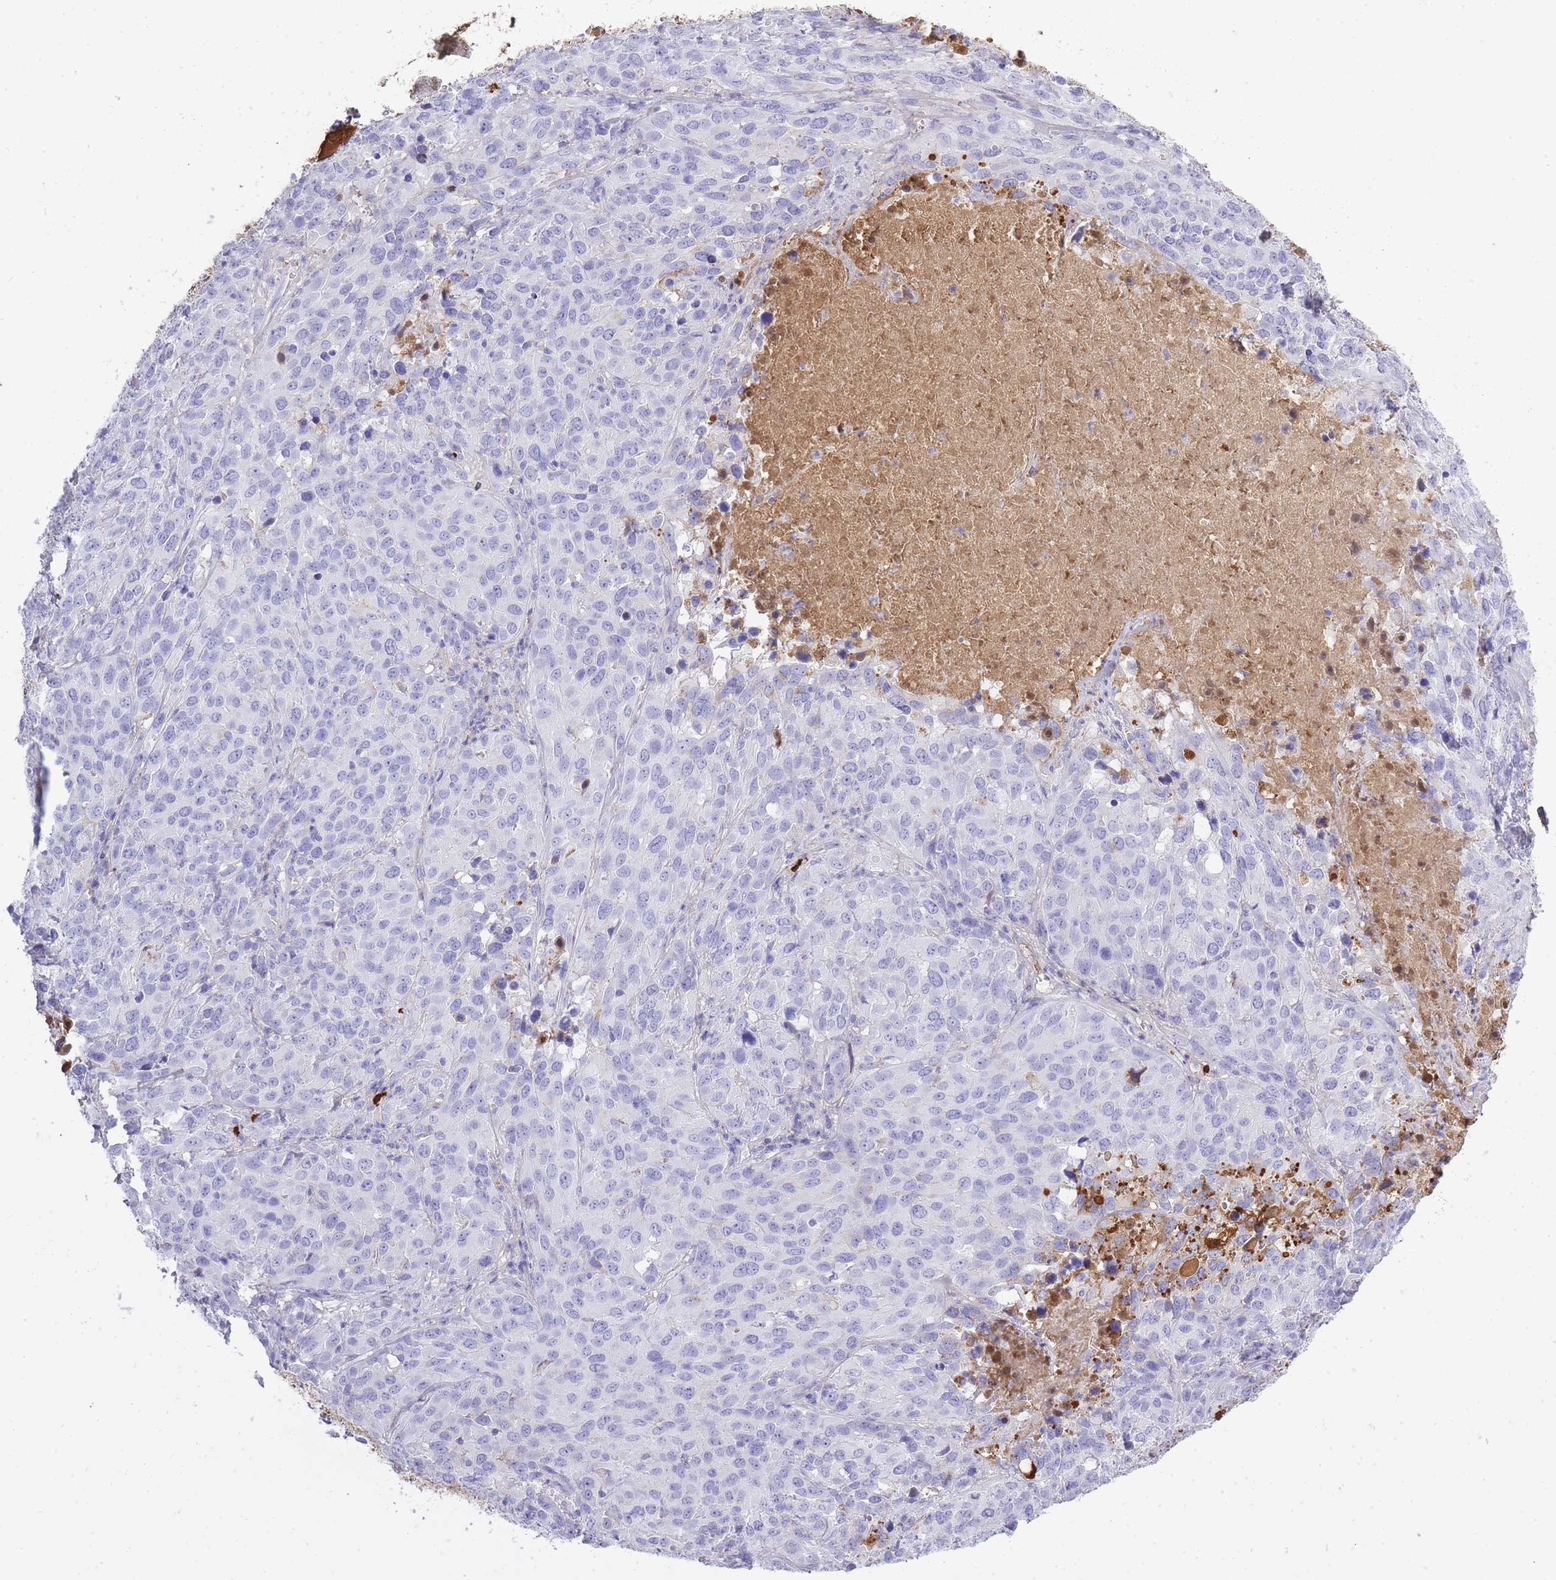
{"staining": {"intensity": "negative", "quantity": "none", "location": "none"}, "tissue": "cervical cancer", "cell_type": "Tumor cells", "image_type": "cancer", "snomed": [{"axis": "morphology", "description": "Squamous cell carcinoma, NOS"}, {"axis": "topography", "description": "Cervix"}], "caption": "Cervical cancer stained for a protein using immunohistochemistry (IHC) shows no expression tumor cells.", "gene": "IGKV1D-42", "patient": {"sex": "female", "age": 51}}